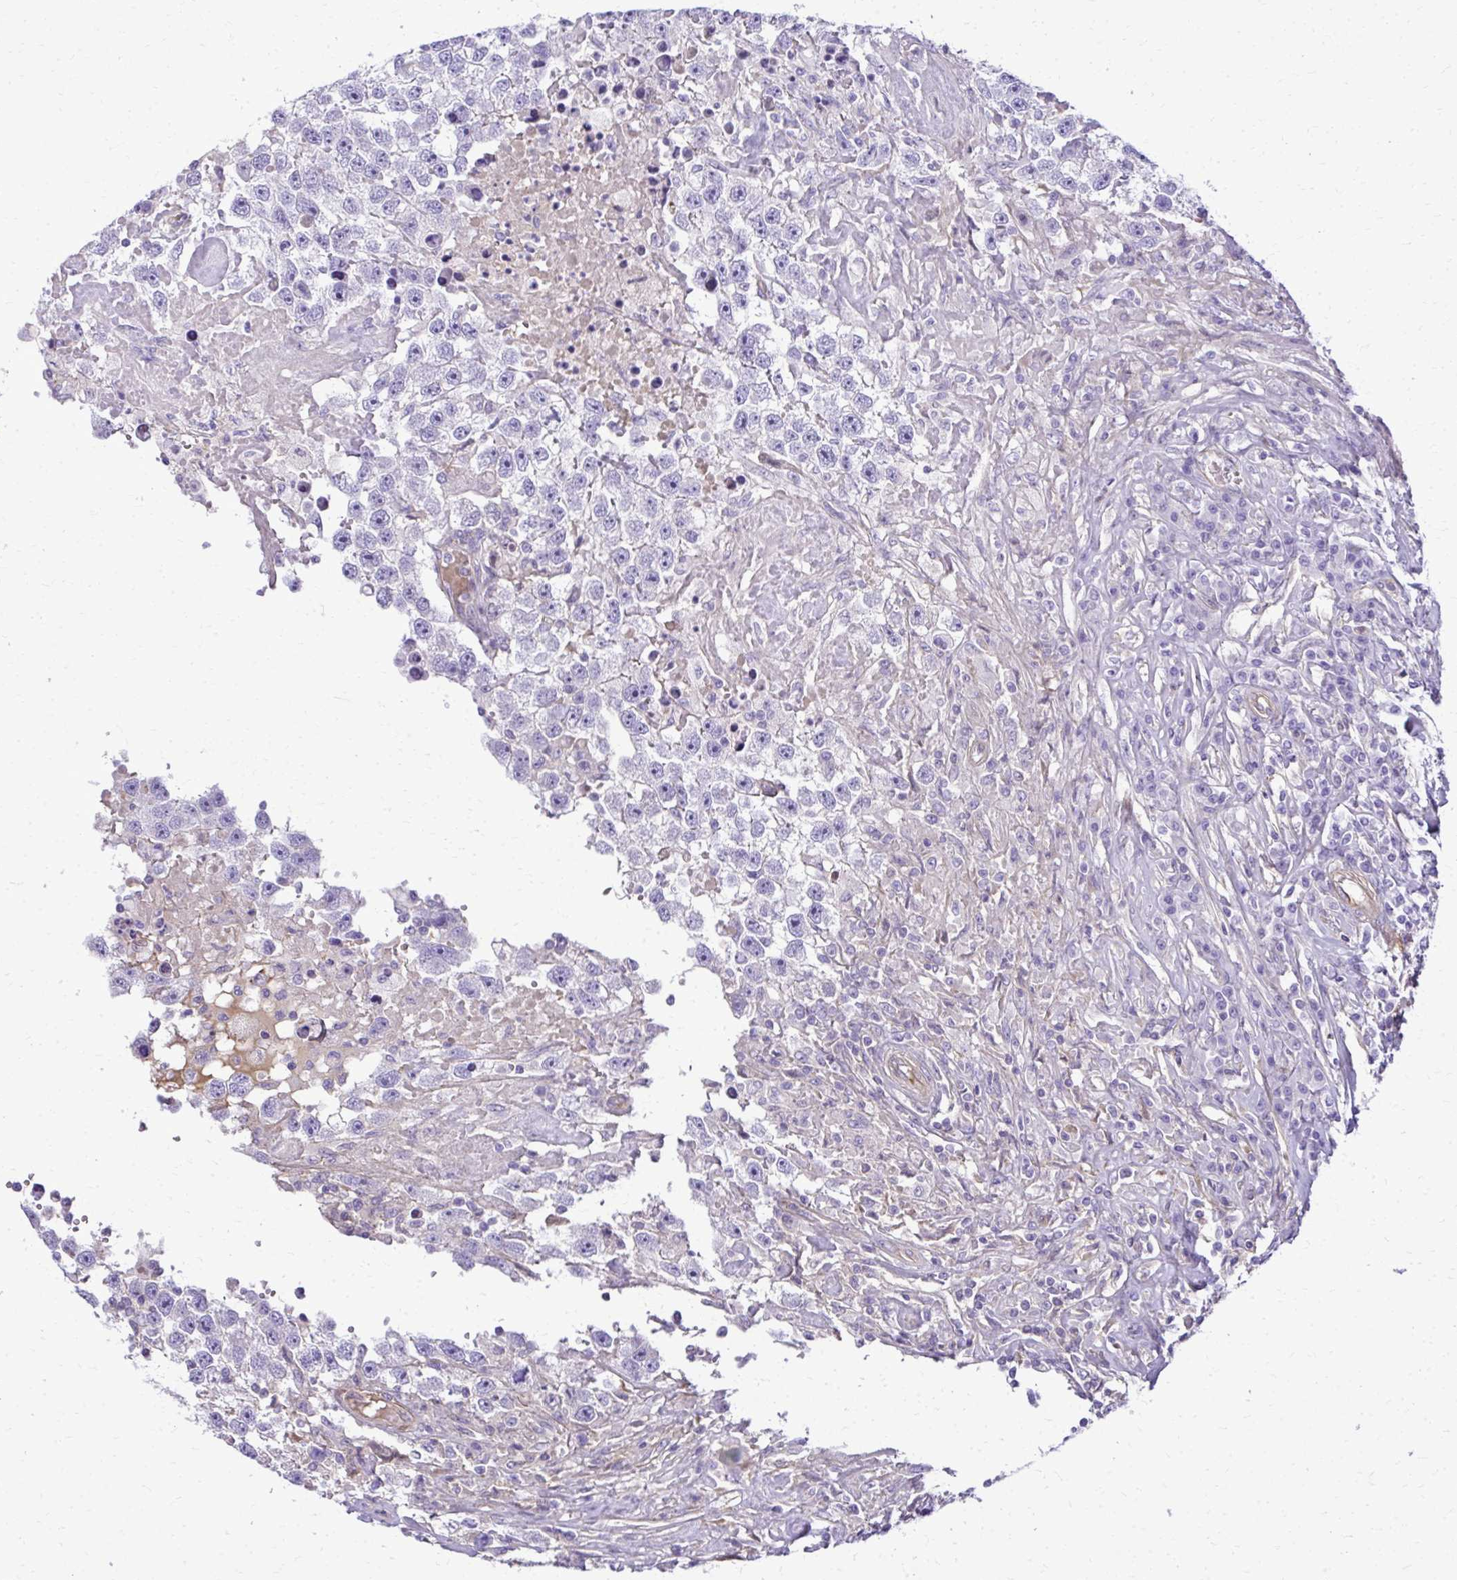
{"staining": {"intensity": "negative", "quantity": "none", "location": "none"}, "tissue": "testis cancer", "cell_type": "Tumor cells", "image_type": "cancer", "snomed": [{"axis": "morphology", "description": "Carcinoma, Embryonal, NOS"}, {"axis": "topography", "description": "Testis"}], "caption": "Tumor cells are negative for brown protein staining in testis embryonal carcinoma. (IHC, brightfield microscopy, high magnification).", "gene": "RUNDC3B", "patient": {"sex": "male", "age": 83}}